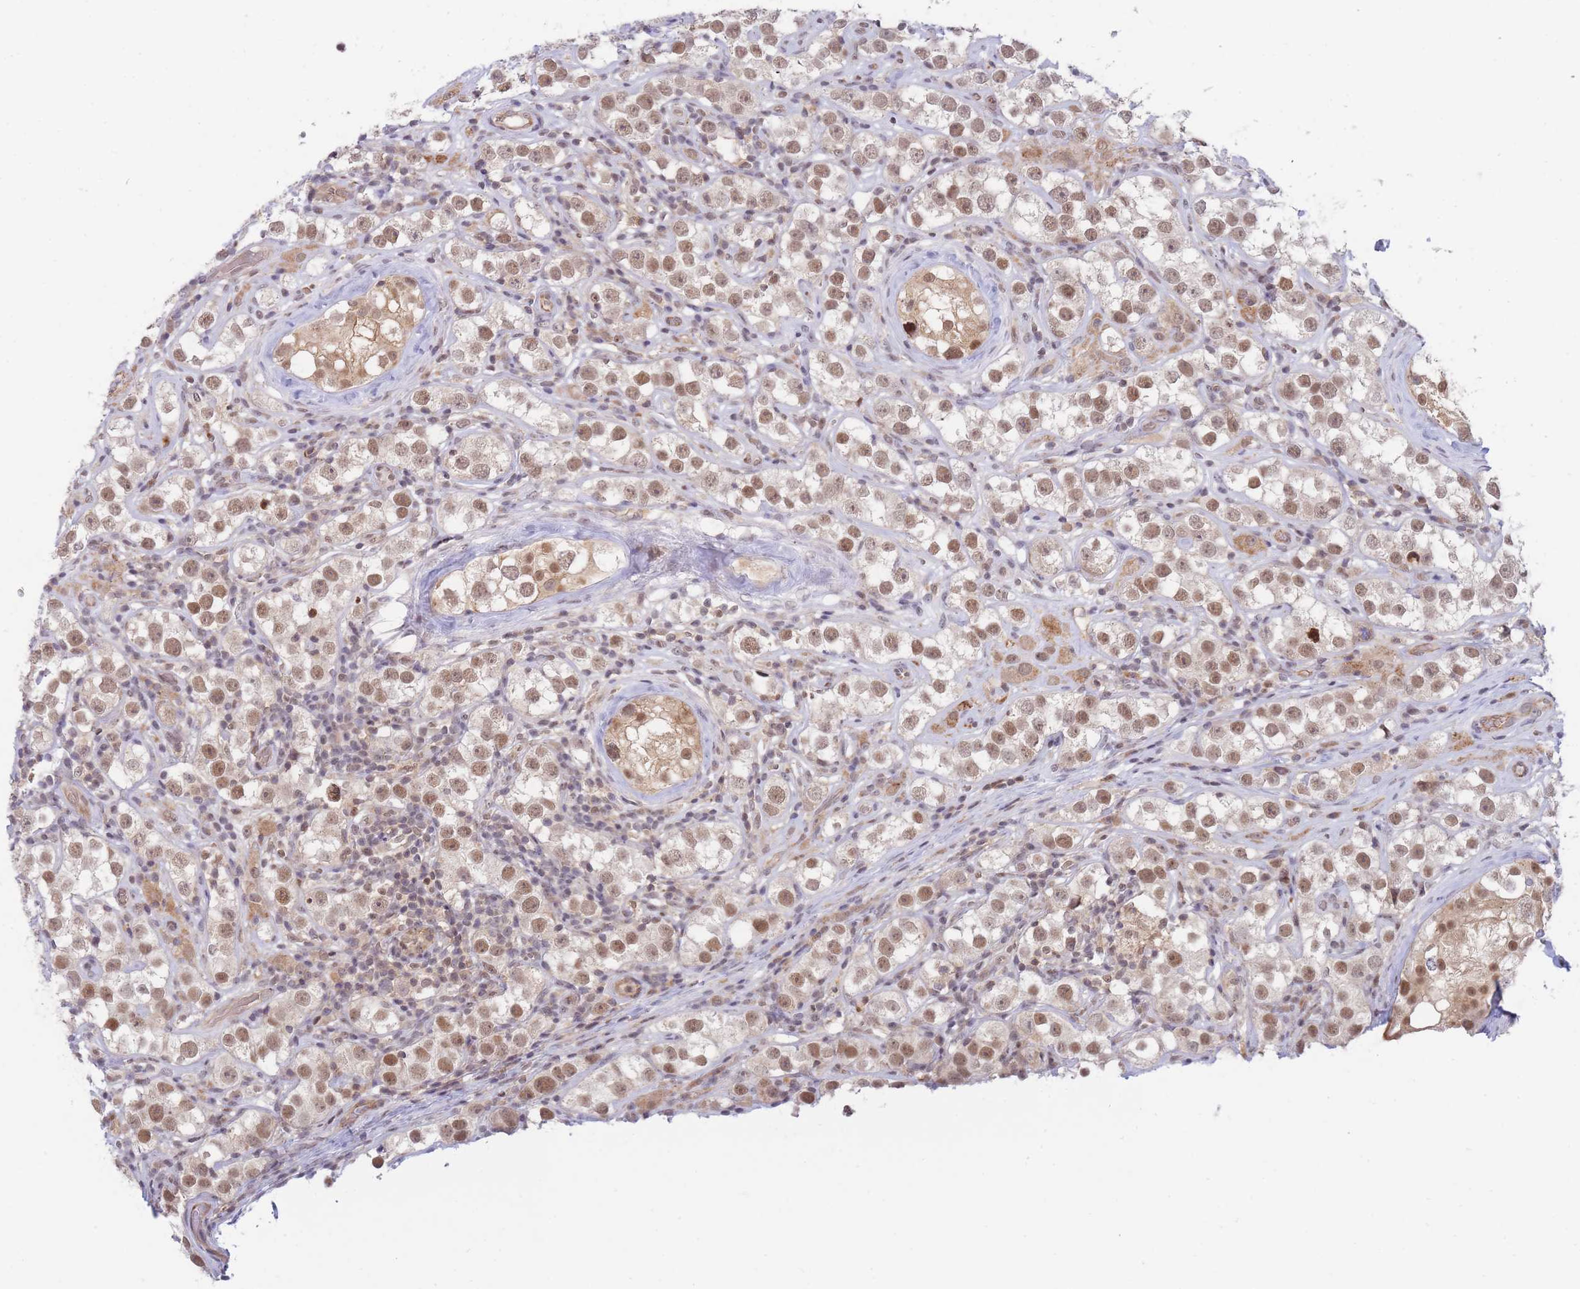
{"staining": {"intensity": "moderate", "quantity": ">75%", "location": "nuclear"}, "tissue": "testis cancer", "cell_type": "Tumor cells", "image_type": "cancer", "snomed": [{"axis": "morphology", "description": "Seminoma, NOS"}, {"axis": "topography", "description": "Testis"}], "caption": "High-power microscopy captured an immunohistochemistry (IHC) histopathology image of testis cancer (seminoma), revealing moderate nuclear positivity in about >75% of tumor cells.", "gene": "BOD1L1", "patient": {"sex": "male", "age": 28}}